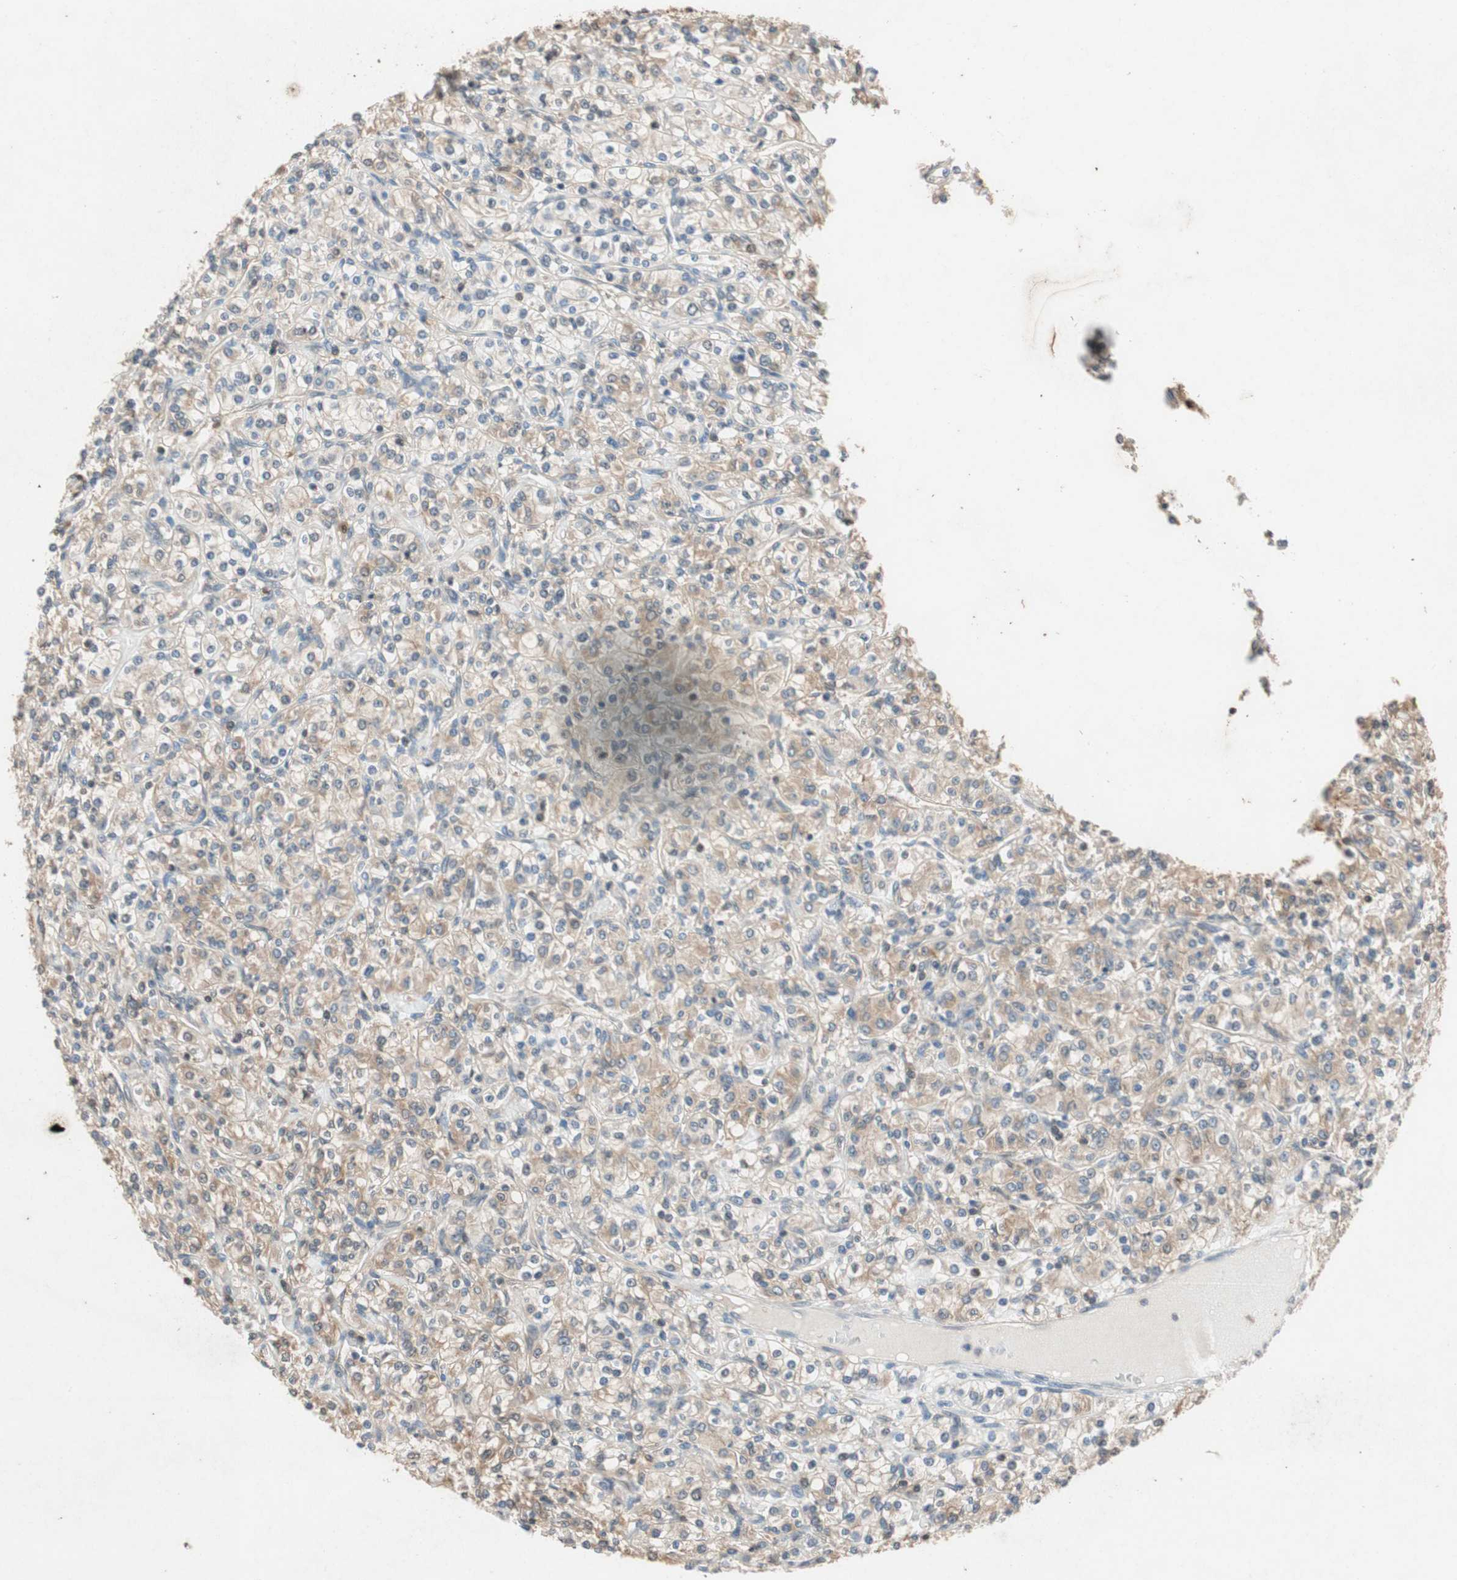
{"staining": {"intensity": "weak", "quantity": ">75%", "location": "cytoplasmic/membranous"}, "tissue": "renal cancer", "cell_type": "Tumor cells", "image_type": "cancer", "snomed": [{"axis": "morphology", "description": "Adenocarcinoma, NOS"}, {"axis": "topography", "description": "Kidney"}], "caption": "Protein analysis of renal cancer (adenocarcinoma) tissue displays weak cytoplasmic/membranous expression in approximately >75% of tumor cells.", "gene": "SERPINB5", "patient": {"sex": "male", "age": 77}}